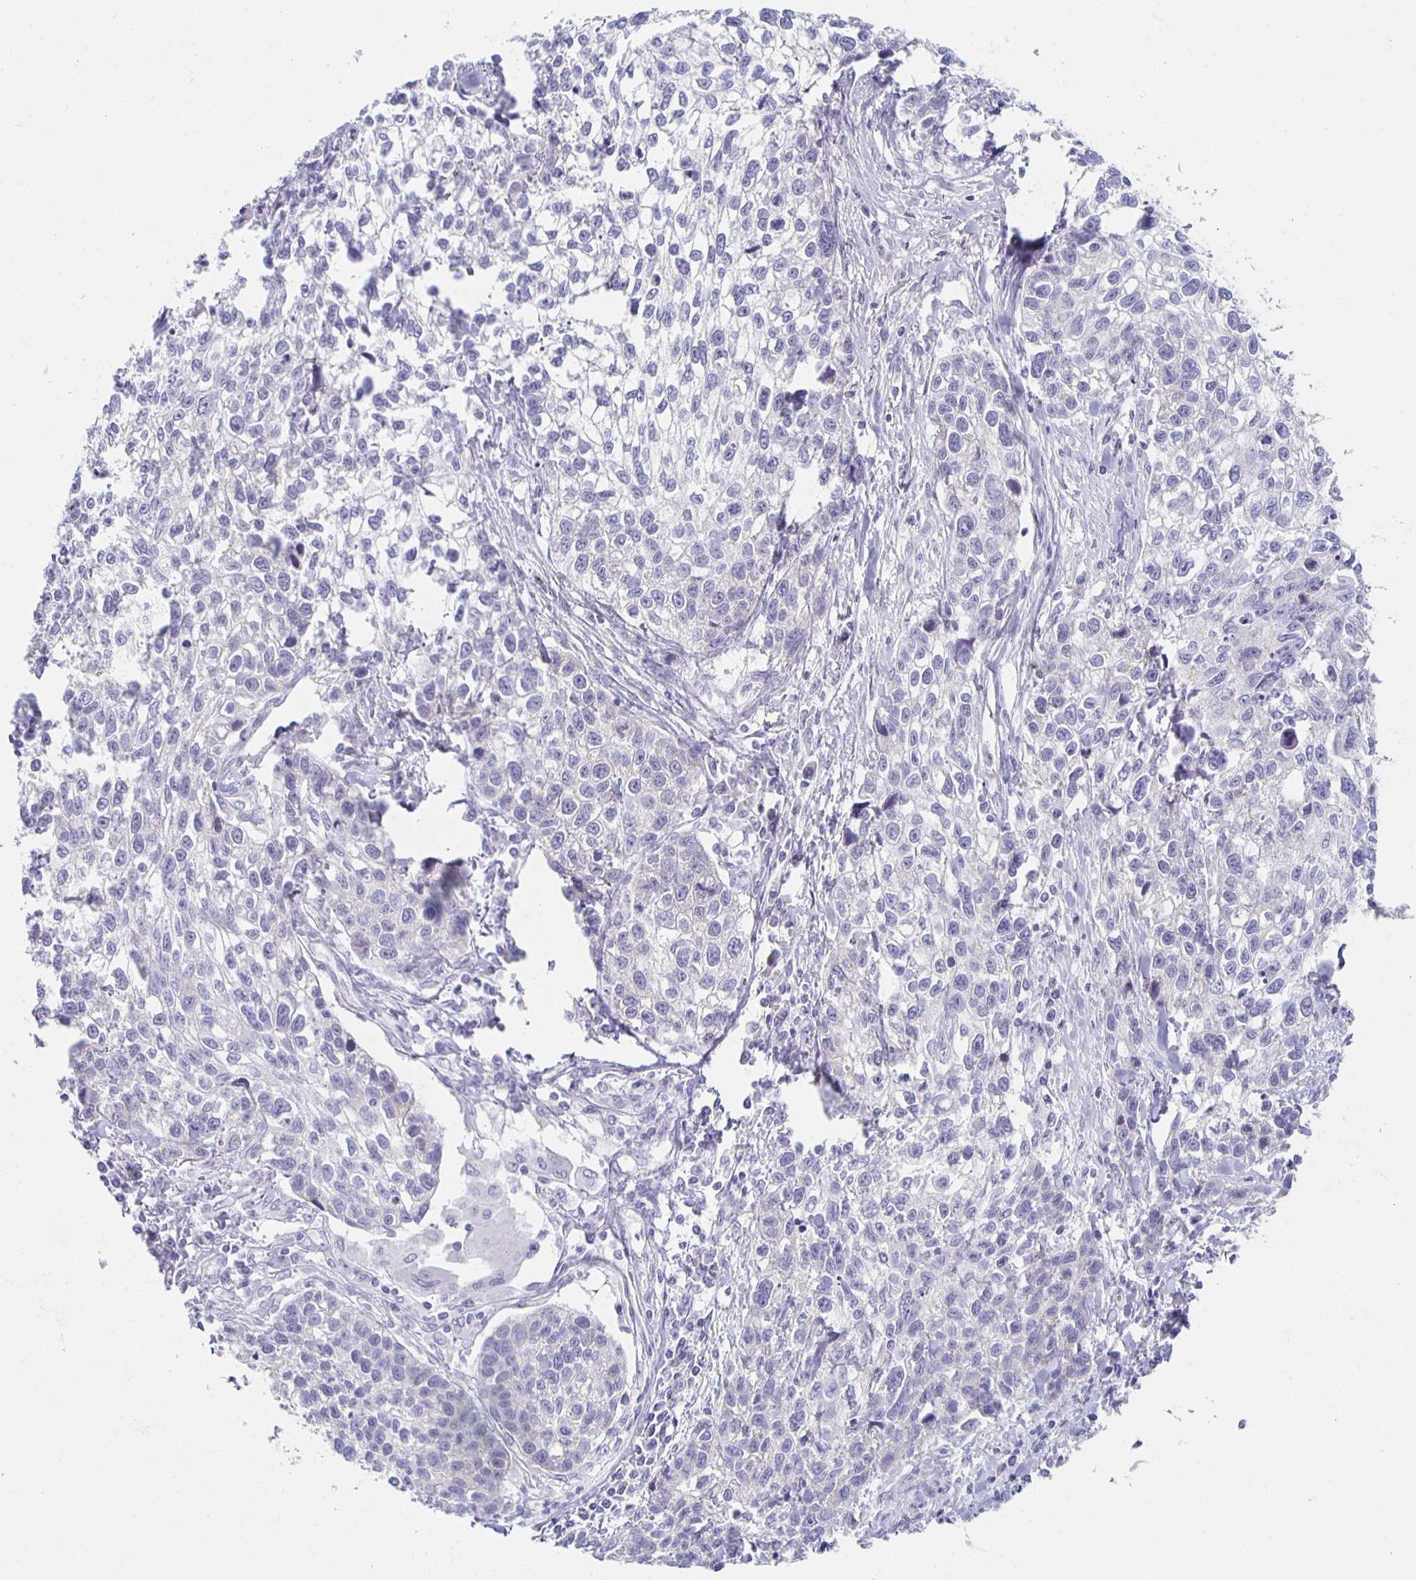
{"staining": {"intensity": "negative", "quantity": "none", "location": "none"}, "tissue": "lung cancer", "cell_type": "Tumor cells", "image_type": "cancer", "snomed": [{"axis": "morphology", "description": "Squamous cell carcinoma, NOS"}, {"axis": "topography", "description": "Lung"}], "caption": "Lung cancer (squamous cell carcinoma) was stained to show a protein in brown. There is no significant staining in tumor cells. (Stains: DAB (3,3'-diaminobenzidine) IHC with hematoxylin counter stain, Microscopy: brightfield microscopy at high magnification).", "gene": "TEX44", "patient": {"sex": "male", "age": 74}}